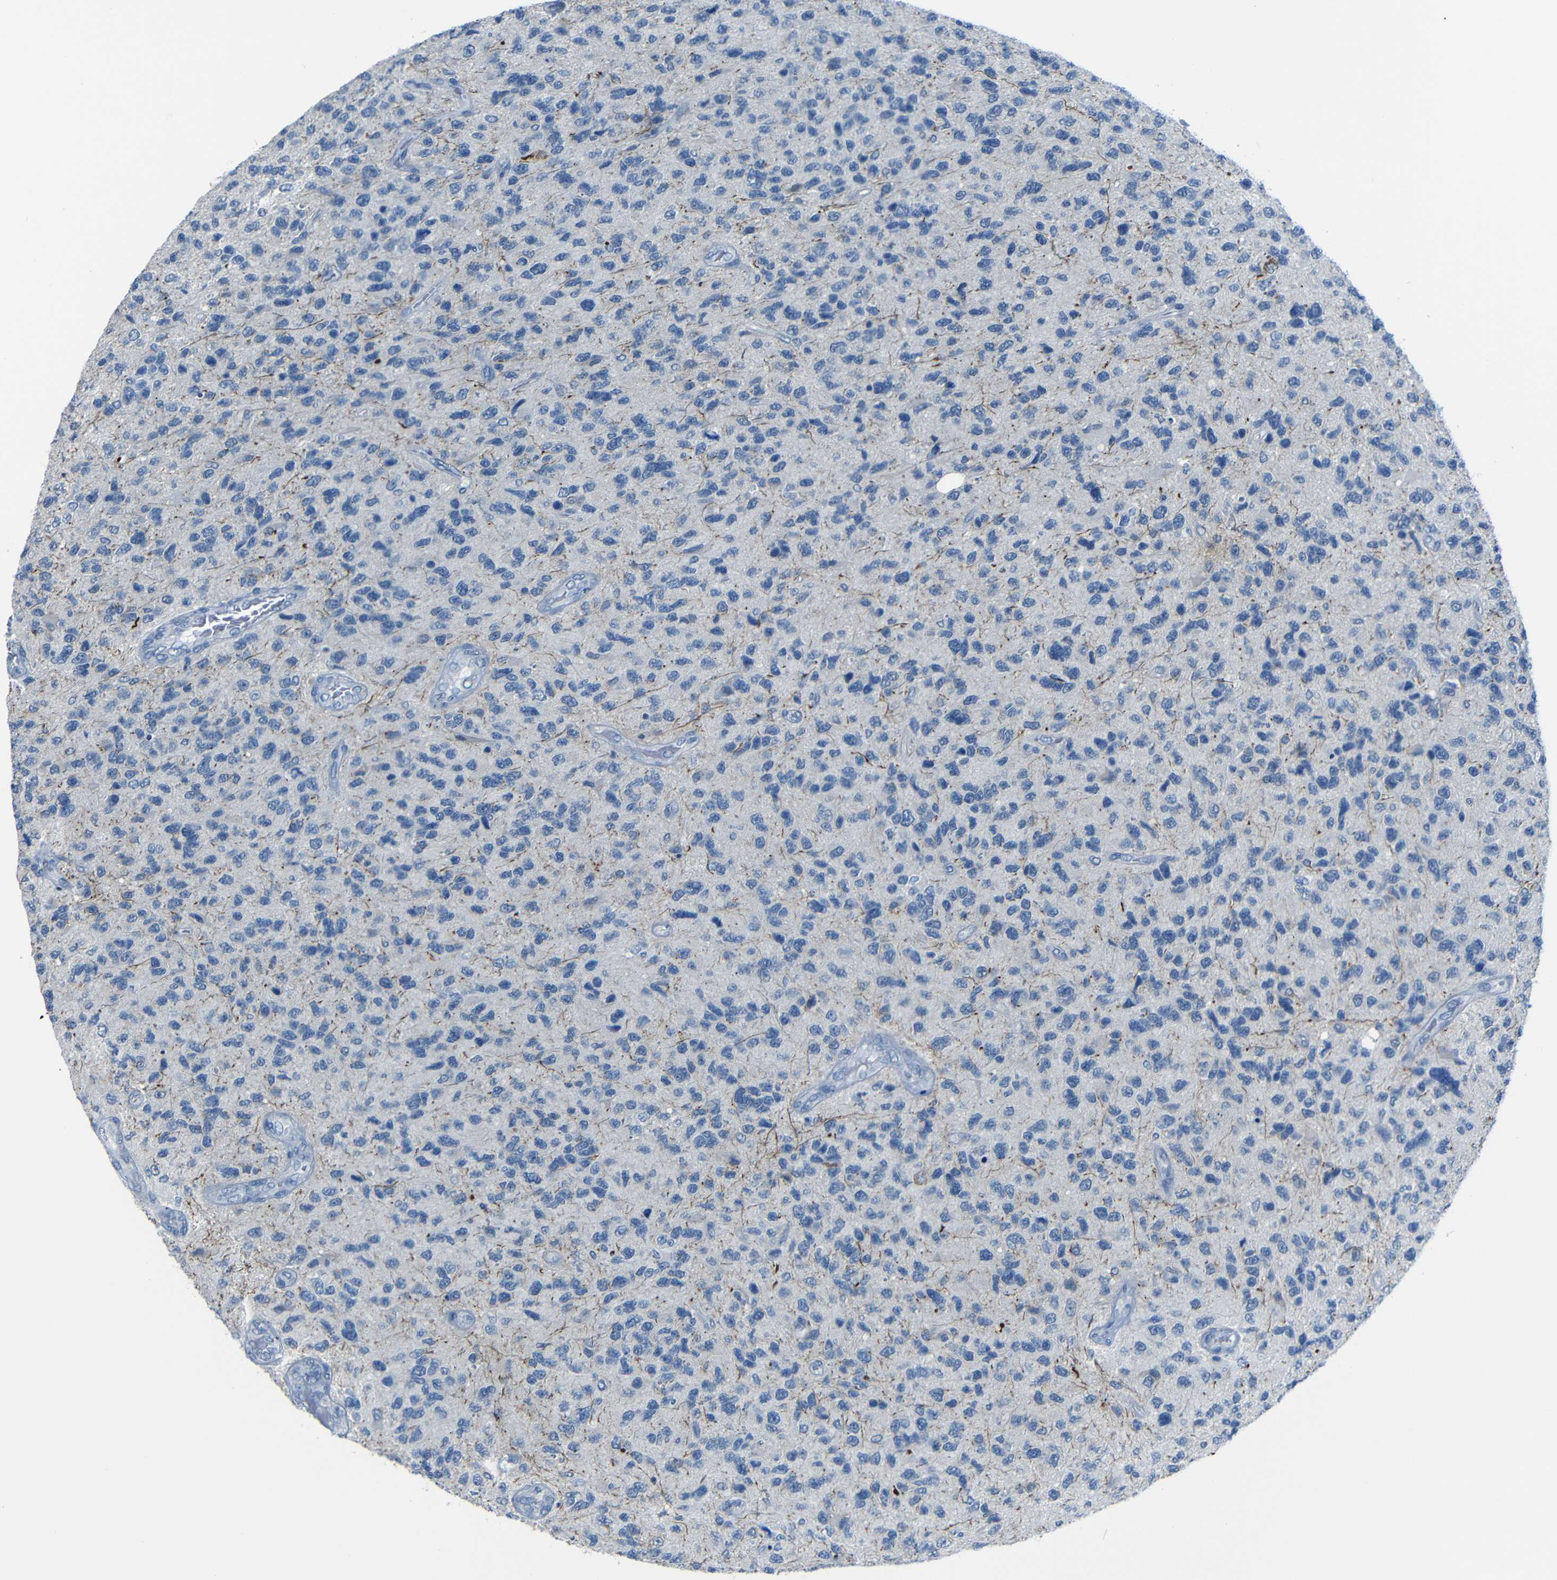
{"staining": {"intensity": "negative", "quantity": "none", "location": "none"}, "tissue": "glioma", "cell_type": "Tumor cells", "image_type": "cancer", "snomed": [{"axis": "morphology", "description": "Glioma, malignant, High grade"}, {"axis": "topography", "description": "Brain"}], "caption": "The micrograph reveals no significant expression in tumor cells of high-grade glioma (malignant).", "gene": "ANK3", "patient": {"sex": "female", "age": 58}}